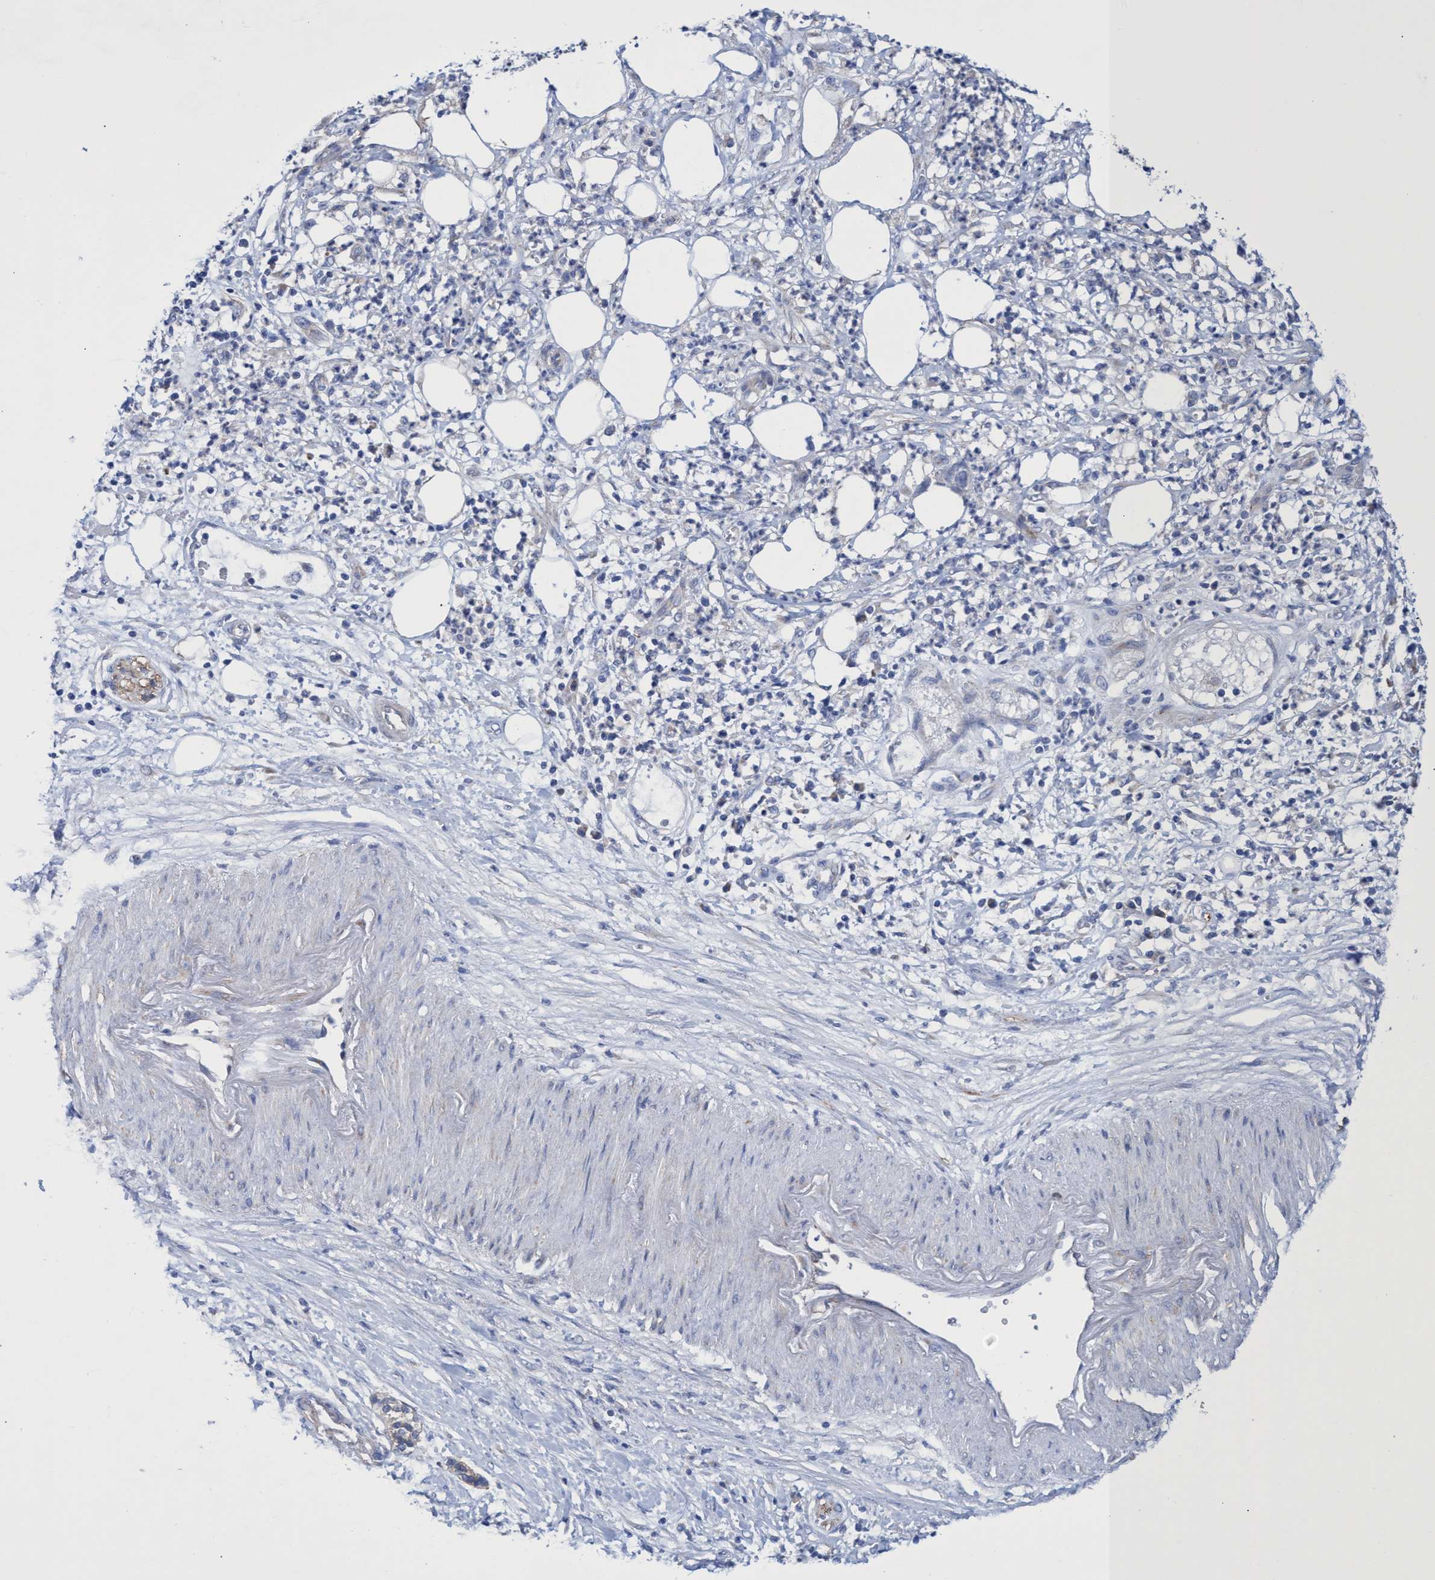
{"staining": {"intensity": "negative", "quantity": "none", "location": "none"}, "tissue": "pancreatic cancer", "cell_type": "Tumor cells", "image_type": "cancer", "snomed": [{"axis": "morphology", "description": "Adenocarcinoma, NOS"}, {"axis": "topography", "description": "Pancreas"}], "caption": "Immunohistochemistry of human adenocarcinoma (pancreatic) displays no staining in tumor cells. (Brightfield microscopy of DAB immunohistochemistry (IHC) at high magnification).", "gene": "ZNF750", "patient": {"sex": "male", "age": 69}}